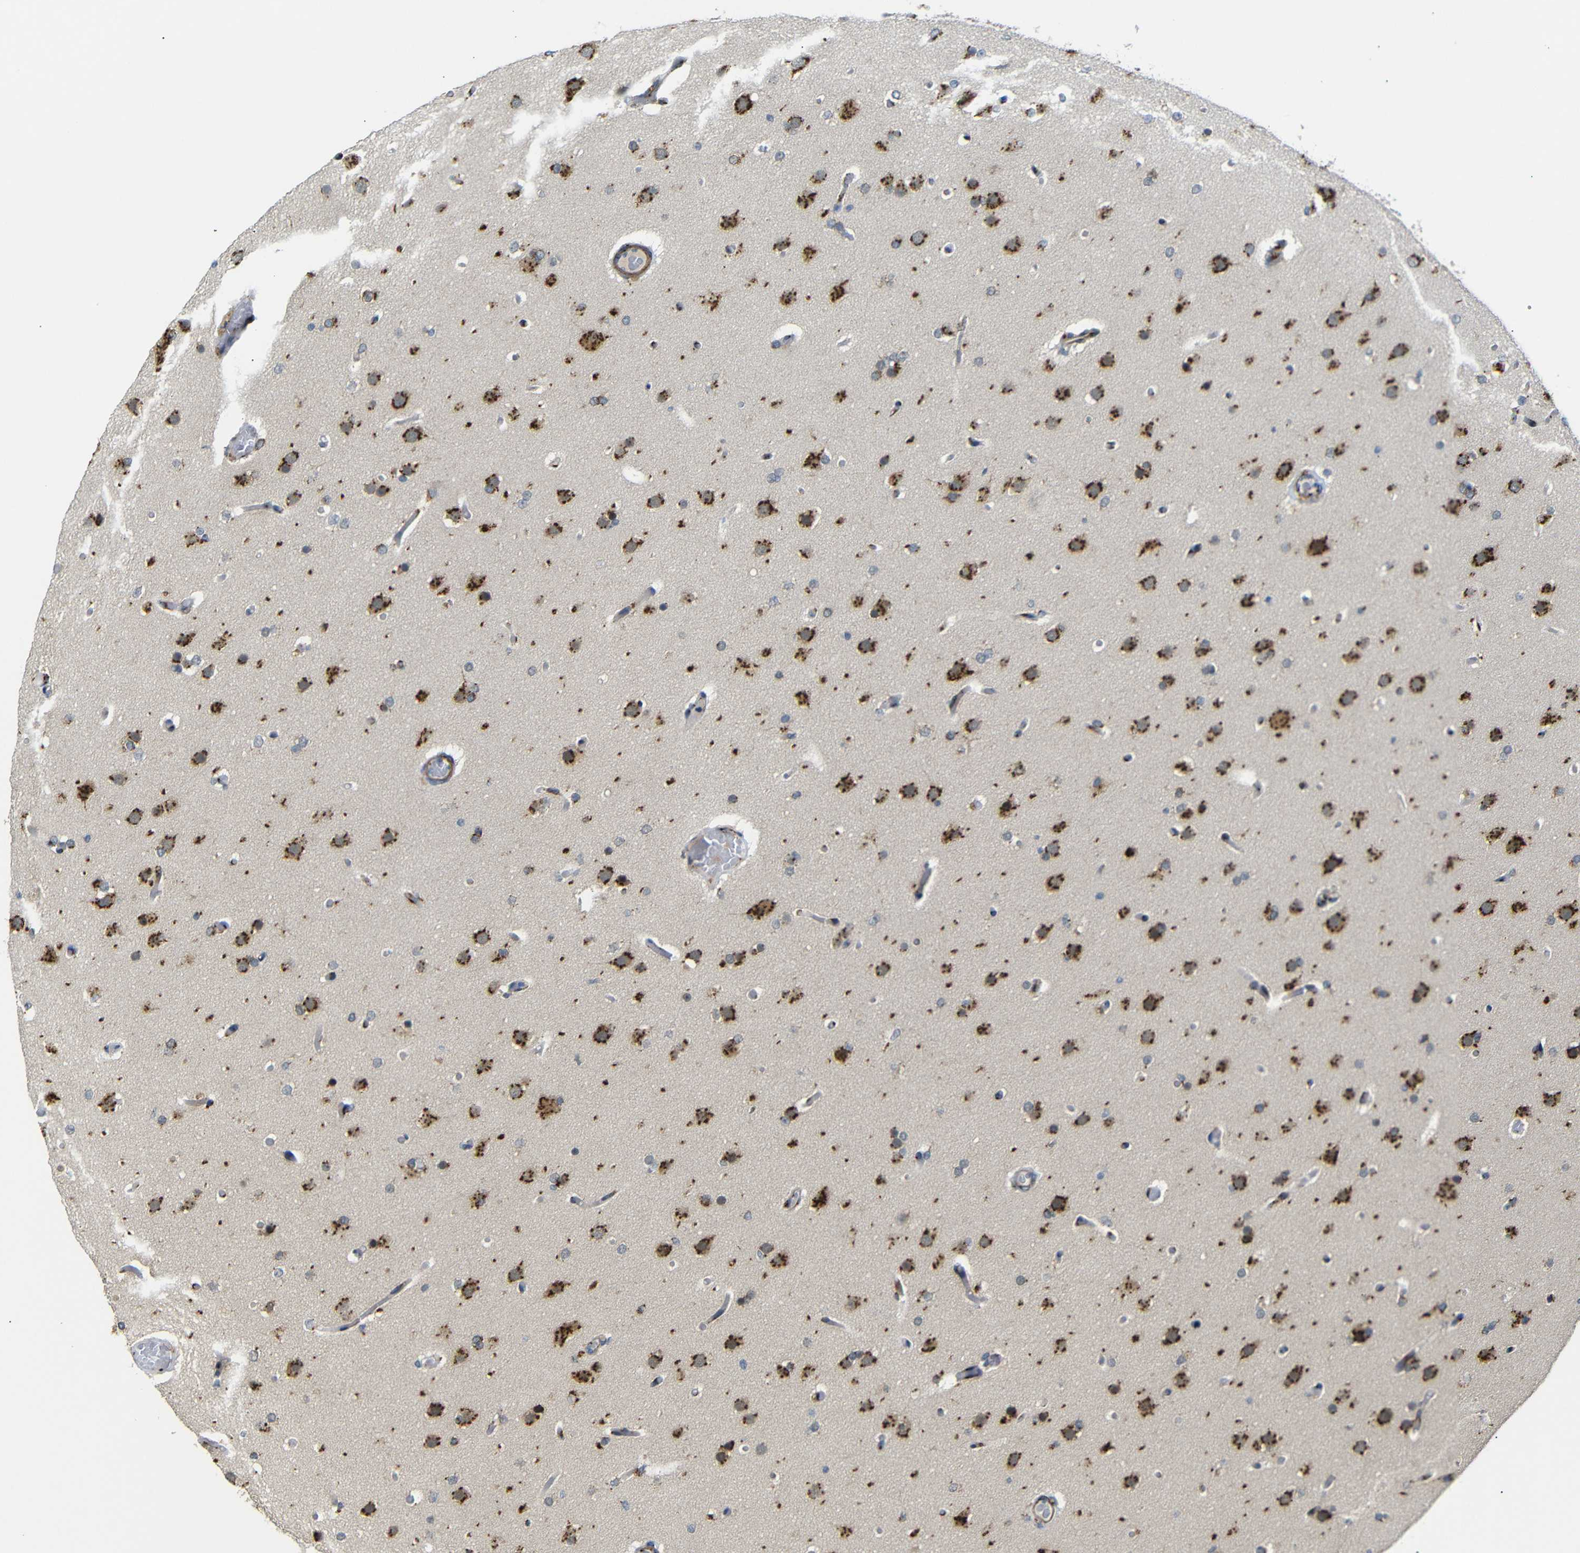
{"staining": {"intensity": "strong", "quantity": ">75%", "location": "cytoplasmic/membranous"}, "tissue": "glioma", "cell_type": "Tumor cells", "image_type": "cancer", "snomed": [{"axis": "morphology", "description": "Glioma, malignant, High grade"}, {"axis": "topography", "description": "Cerebral cortex"}], "caption": "Immunohistochemical staining of glioma reveals high levels of strong cytoplasmic/membranous protein positivity in approximately >75% of tumor cells.", "gene": "TGOLN2", "patient": {"sex": "female", "age": 36}}